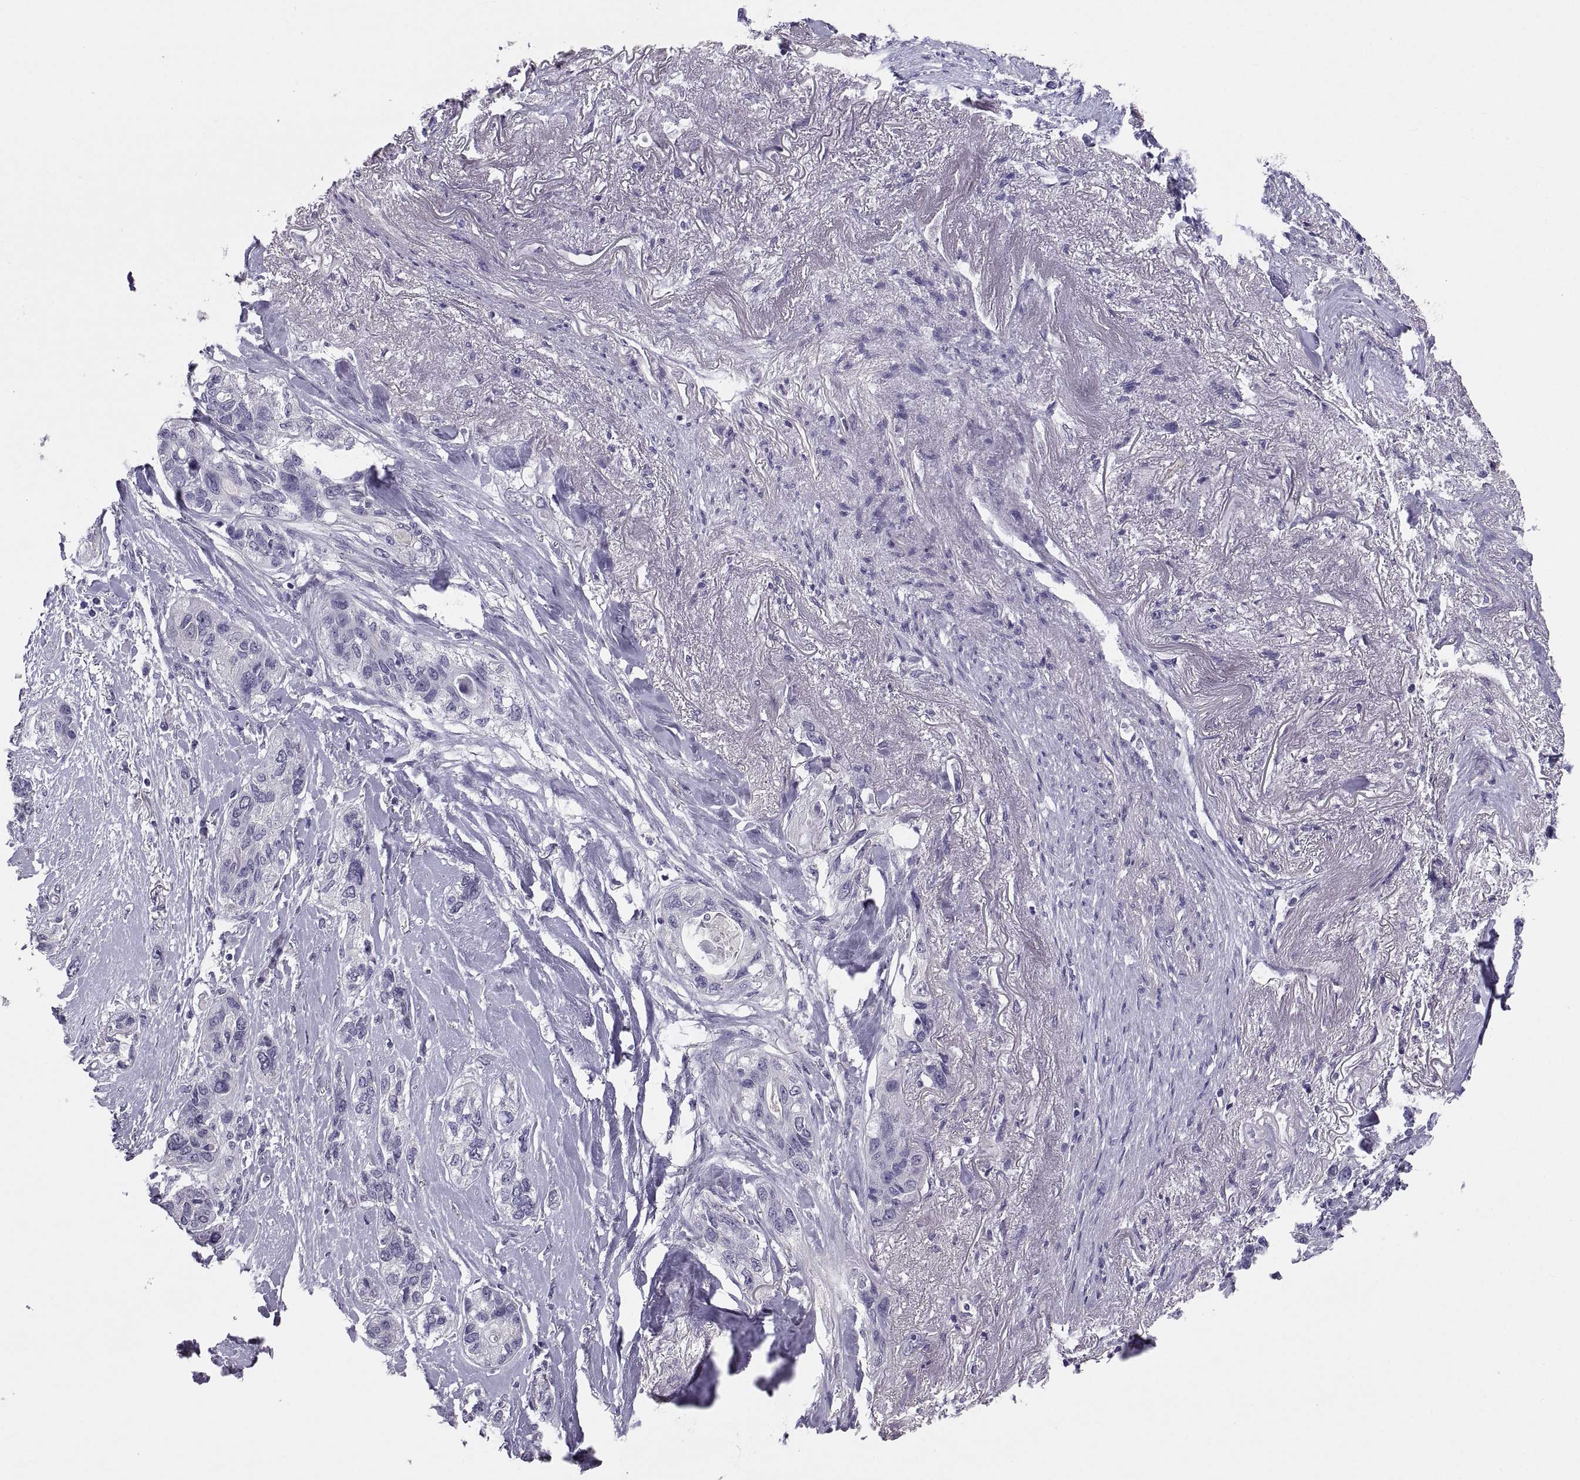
{"staining": {"intensity": "negative", "quantity": "none", "location": "none"}, "tissue": "lung cancer", "cell_type": "Tumor cells", "image_type": "cancer", "snomed": [{"axis": "morphology", "description": "Squamous cell carcinoma, NOS"}, {"axis": "topography", "description": "Lung"}], "caption": "Tumor cells show no significant protein staining in lung squamous cell carcinoma.", "gene": "IGSF1", "patient": {"sex": "female", "age": 70}}